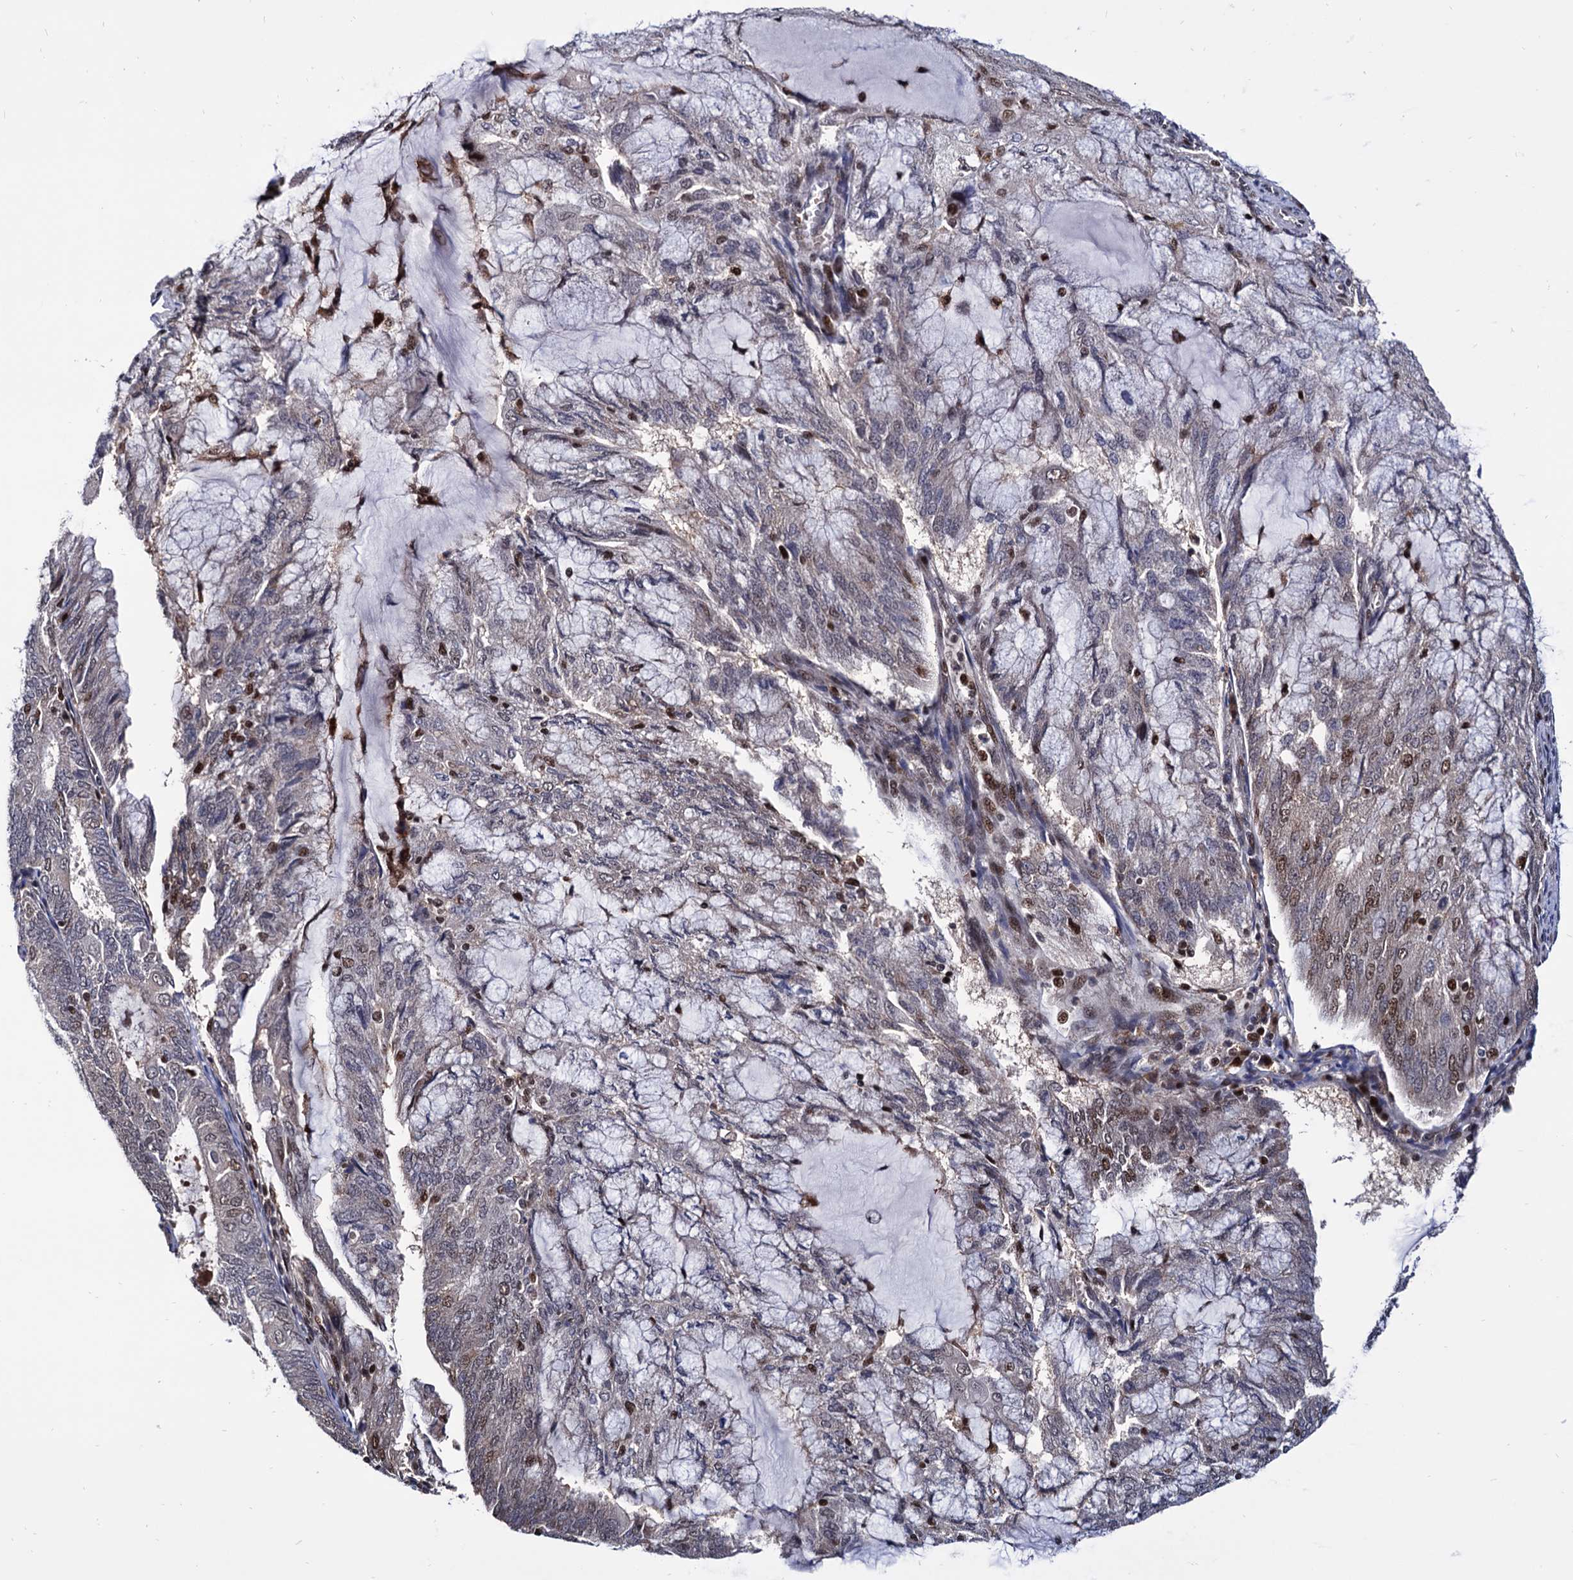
{"staining": {"intensity": "moderate", "quantity": "25%-75%", "location": "nuclear"}, "tissue": "endometrial cancer", "cell_type": "Tumor cells", "image_type": "cancer", "snomed": [{"axis": "morphology", "description": "Adenocarcinoma, NOS"}, {"axis": "topography", "description": "Endometrium"}], "caption": "Adenocarcinoma (endometrial) was stained to show a protein in brown. There is medium levels of moderate nuclear staining in about 25%-75% of tumor cells. The staining was performed using DAB (3,3'-diaminobenzidine), with brown indicating positive protein expression. Nuclei are stained blue with hematoxylin.", "gene": "RNASEH2B", "patient": {"sex": "female", "age": 81}}